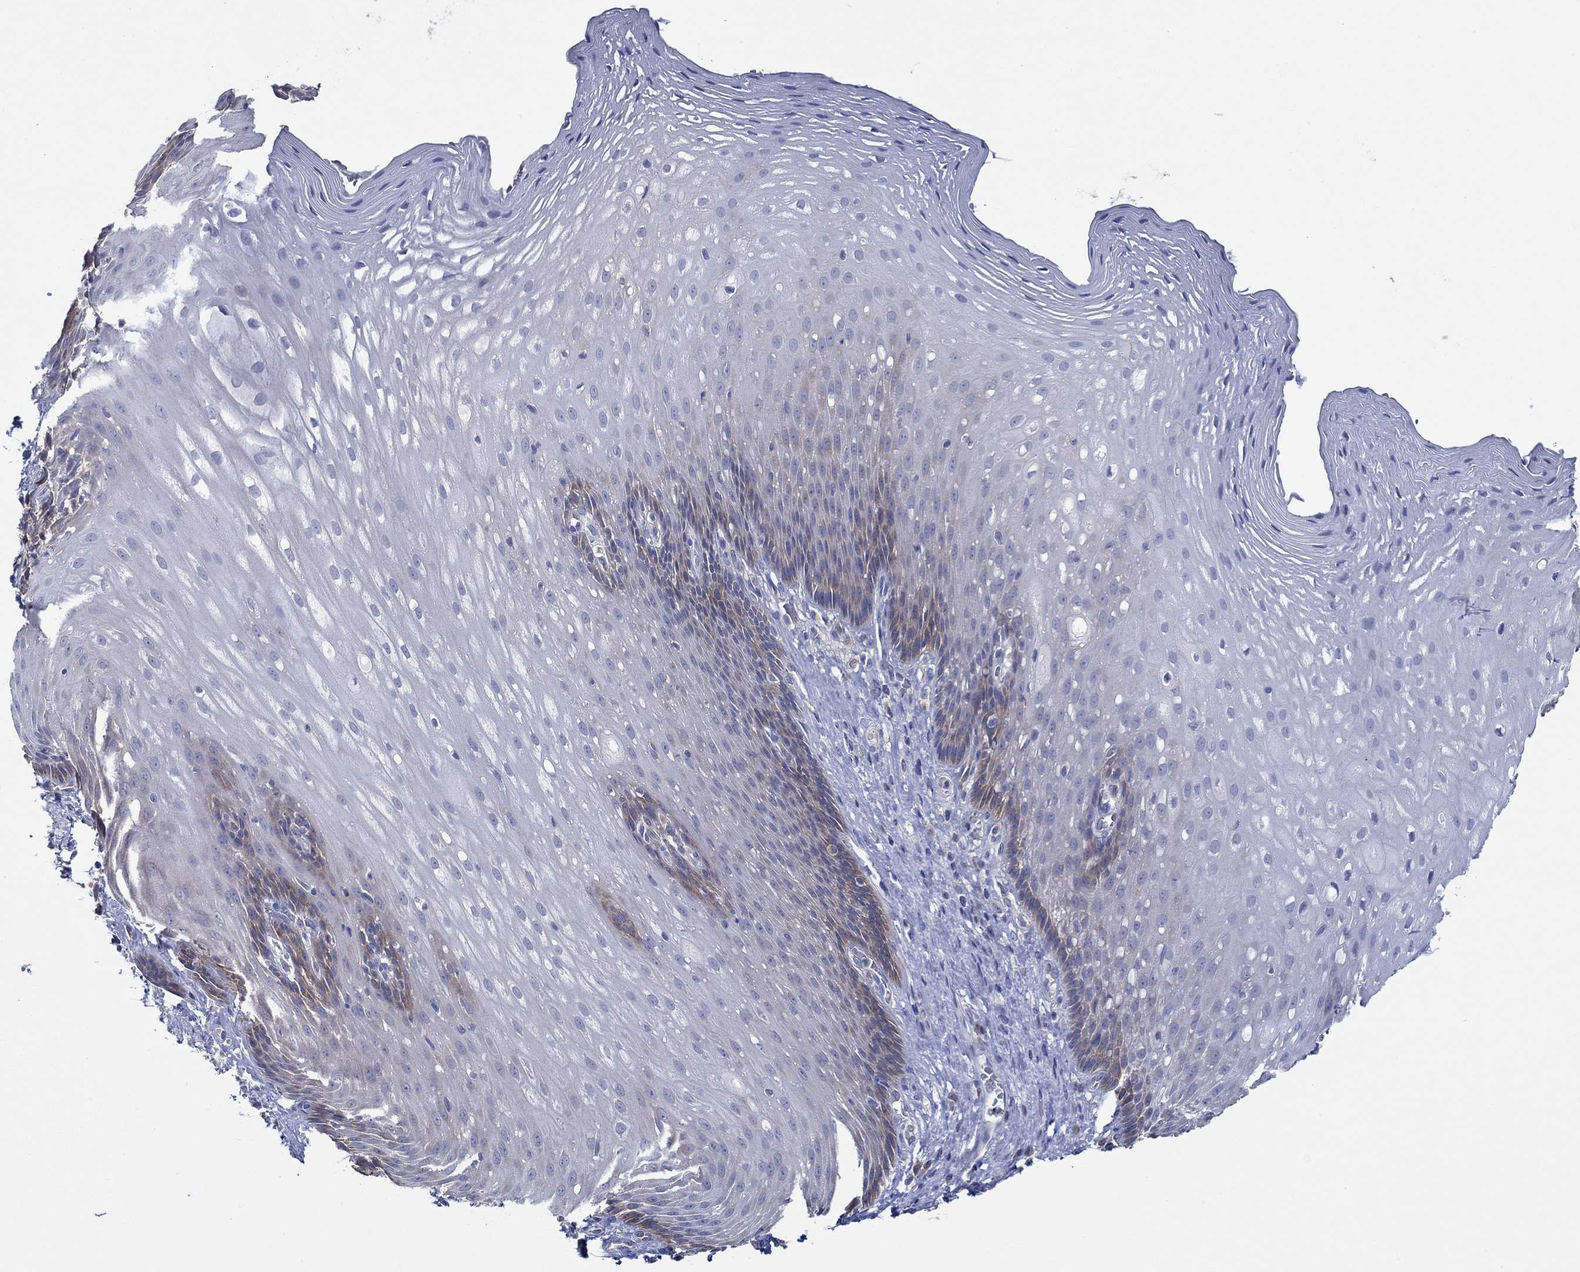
{"staining": {"intensity": "weak", "quantity": "<25%", "location": "cytoplasmic/membranous"}, "tissue": "esophagus", "cell_type": "Squamous epithelial cells", "image_type": "normal", "snomed": [{"axis": "morphology", "description": "Normal tissue, NOS"}, {"axis": "topography", "description": "Esophagus"}], "caption": "IHC of benign esophagus exhibits no staining in squamous epithelial cells. (Immunohistochemistry (ihc), brightfield microscopy, high magnification).", "gene": "SLC27A3", "patient": {"sex": "male", "age": 76}}